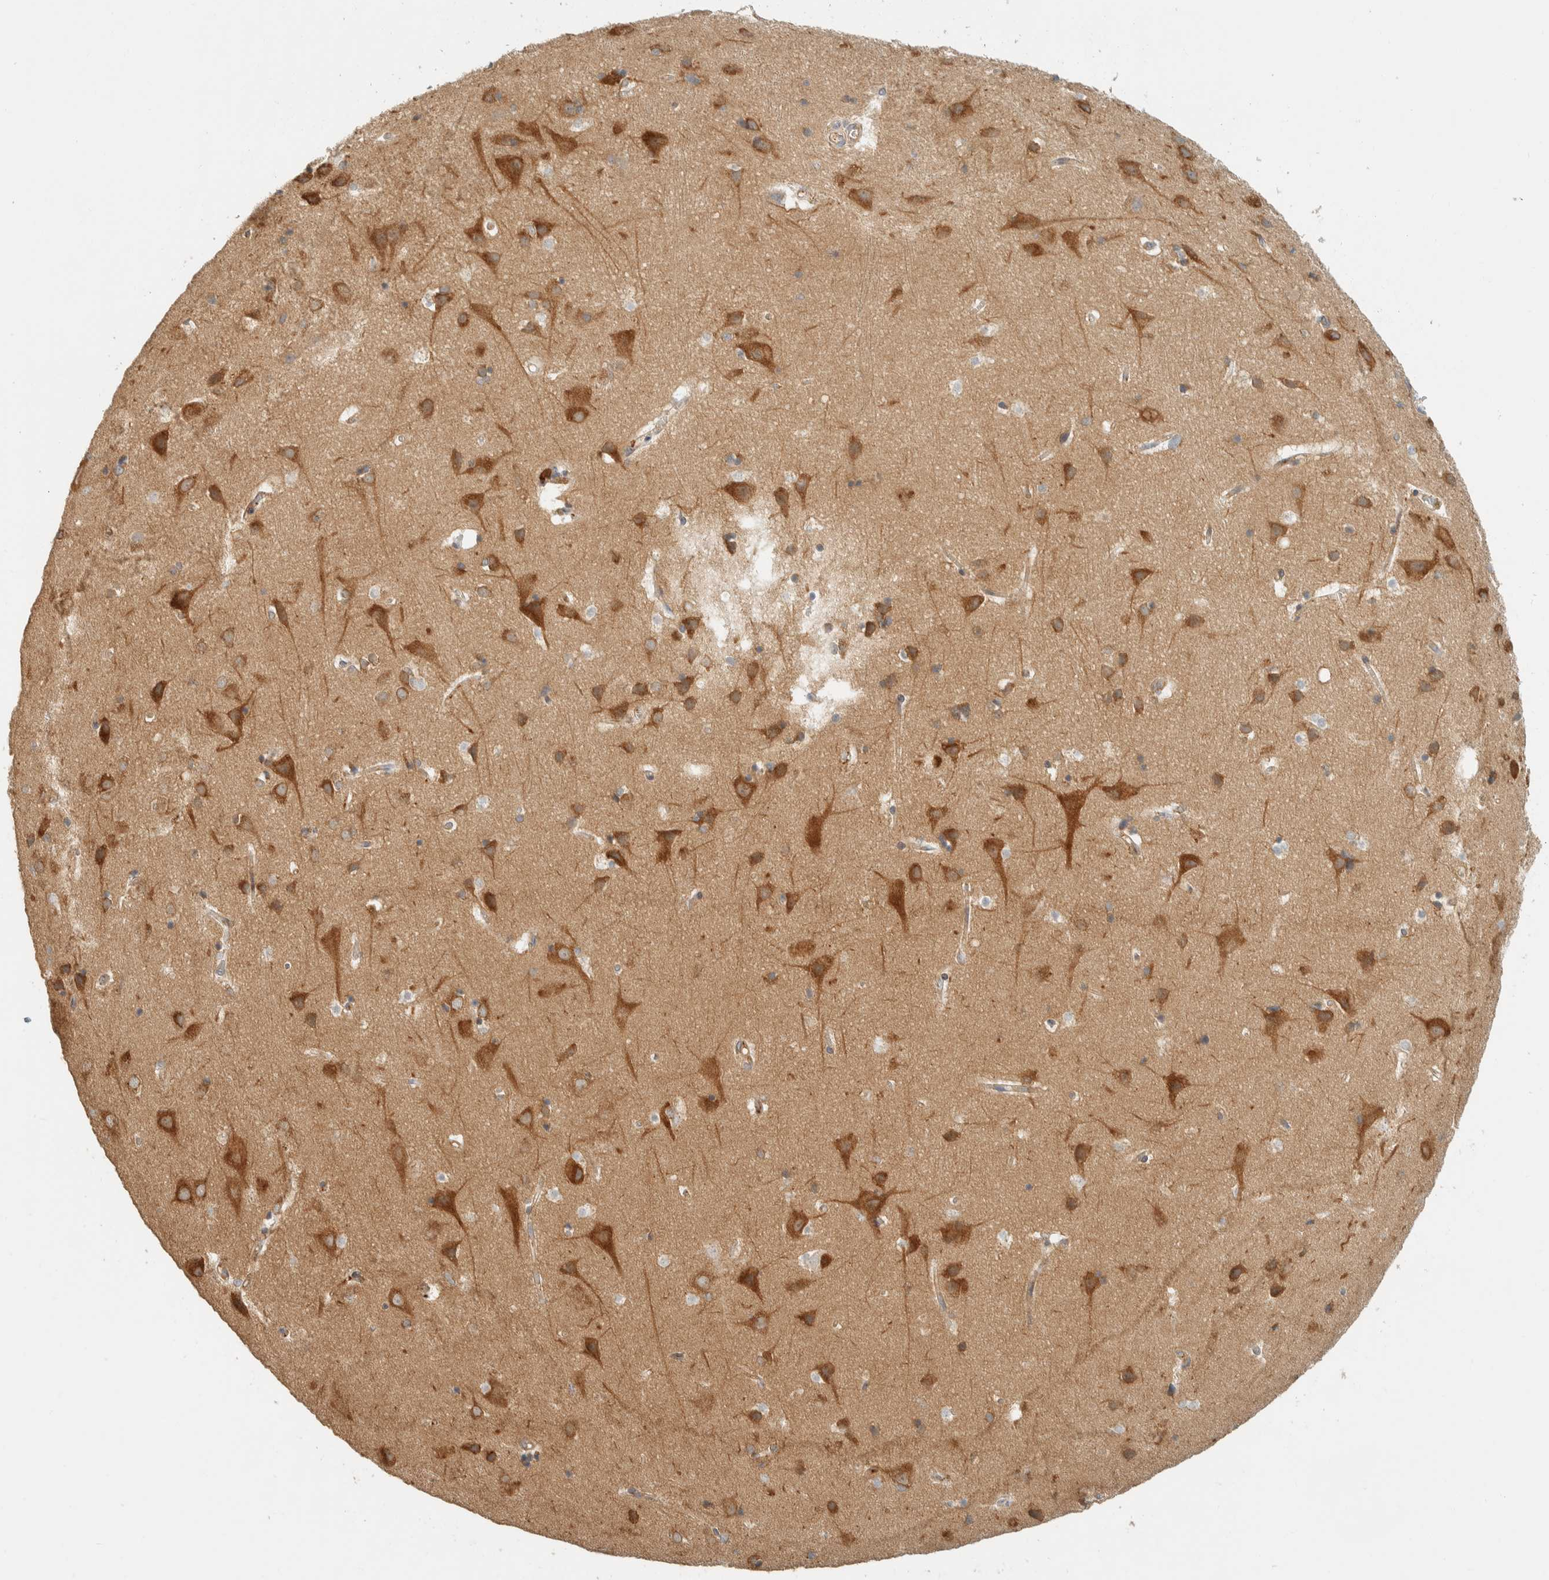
{"staining": {"intensity": "negative", "quantity": "none", "location": "none"}, "tissue": "cerebral cortex", "cell_type": "Endothelial cells", "image_type": "normal", "snomed": [{"axis": "morphology", "description": "Normal tissue, NOS"}, {"axis": "topography", "description": "Cerebral cortex"}], "caption": "An immunohistochemistry photomicrograph of benign cerebral cortex is shown. There is no staining in endothelial cells of cerebral cortex.", "gene": "ARFGEF1", "patient": {"sex": "male", "age": 54}}